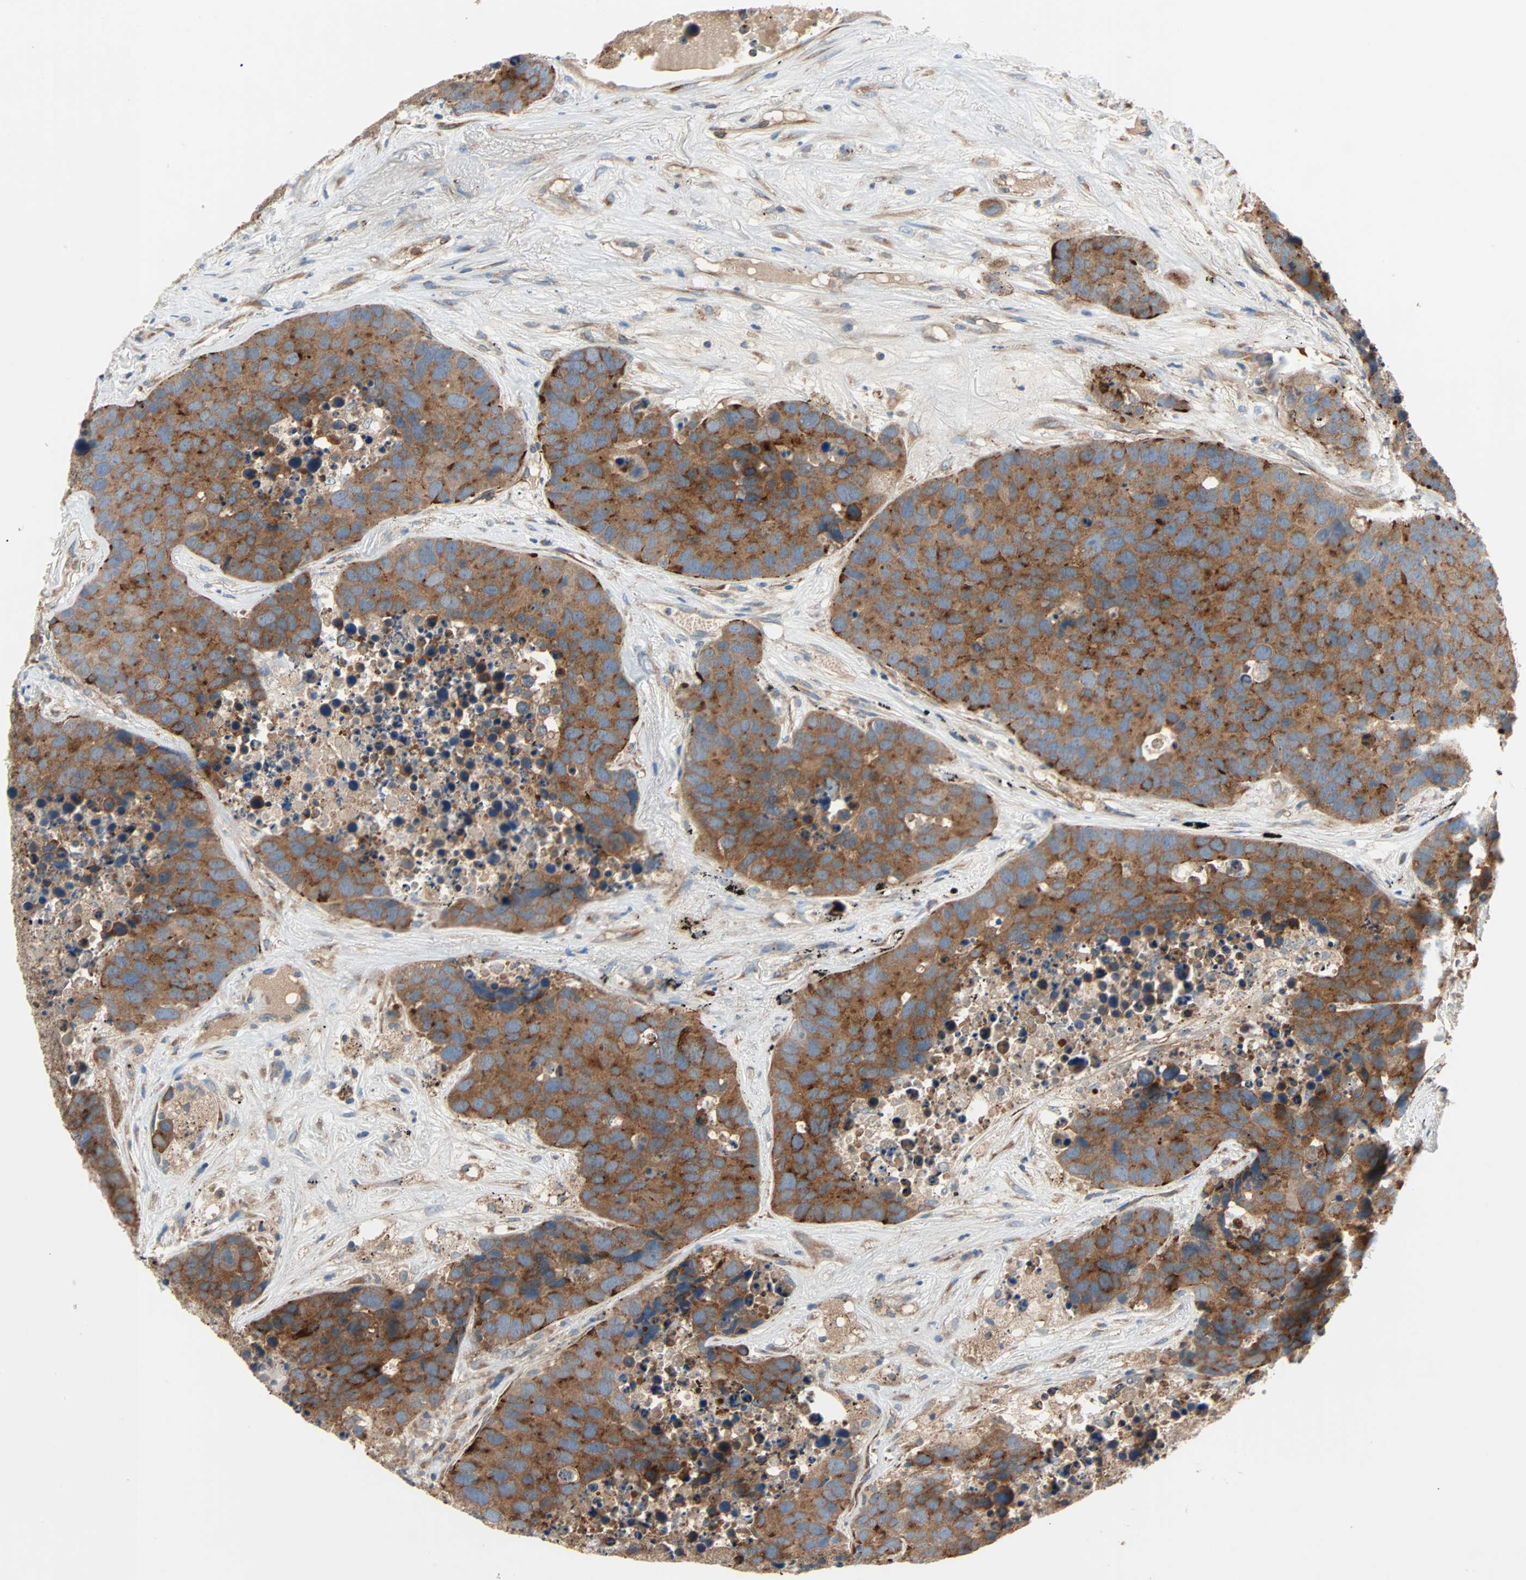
{"staining": {"intensity": "strong", "quantity": ">75%", "location": "cytoplasmic/membranous"}, "tissue": "carcinoid", "cell_type": "Tumor cells", "image_type": "cancer", "snomed": [{"axis": "morphology", "description": "Carcinoid, malignant, NOS"}, {"axis": "topography", "description": "Lung"}], "caption": "Tumor cells show strong cytoplasmic/membranous positivity in about >75% of cells in carcinoid.", "gene": "XYLT1", "patient": {"sex": "male", "age": 60}}